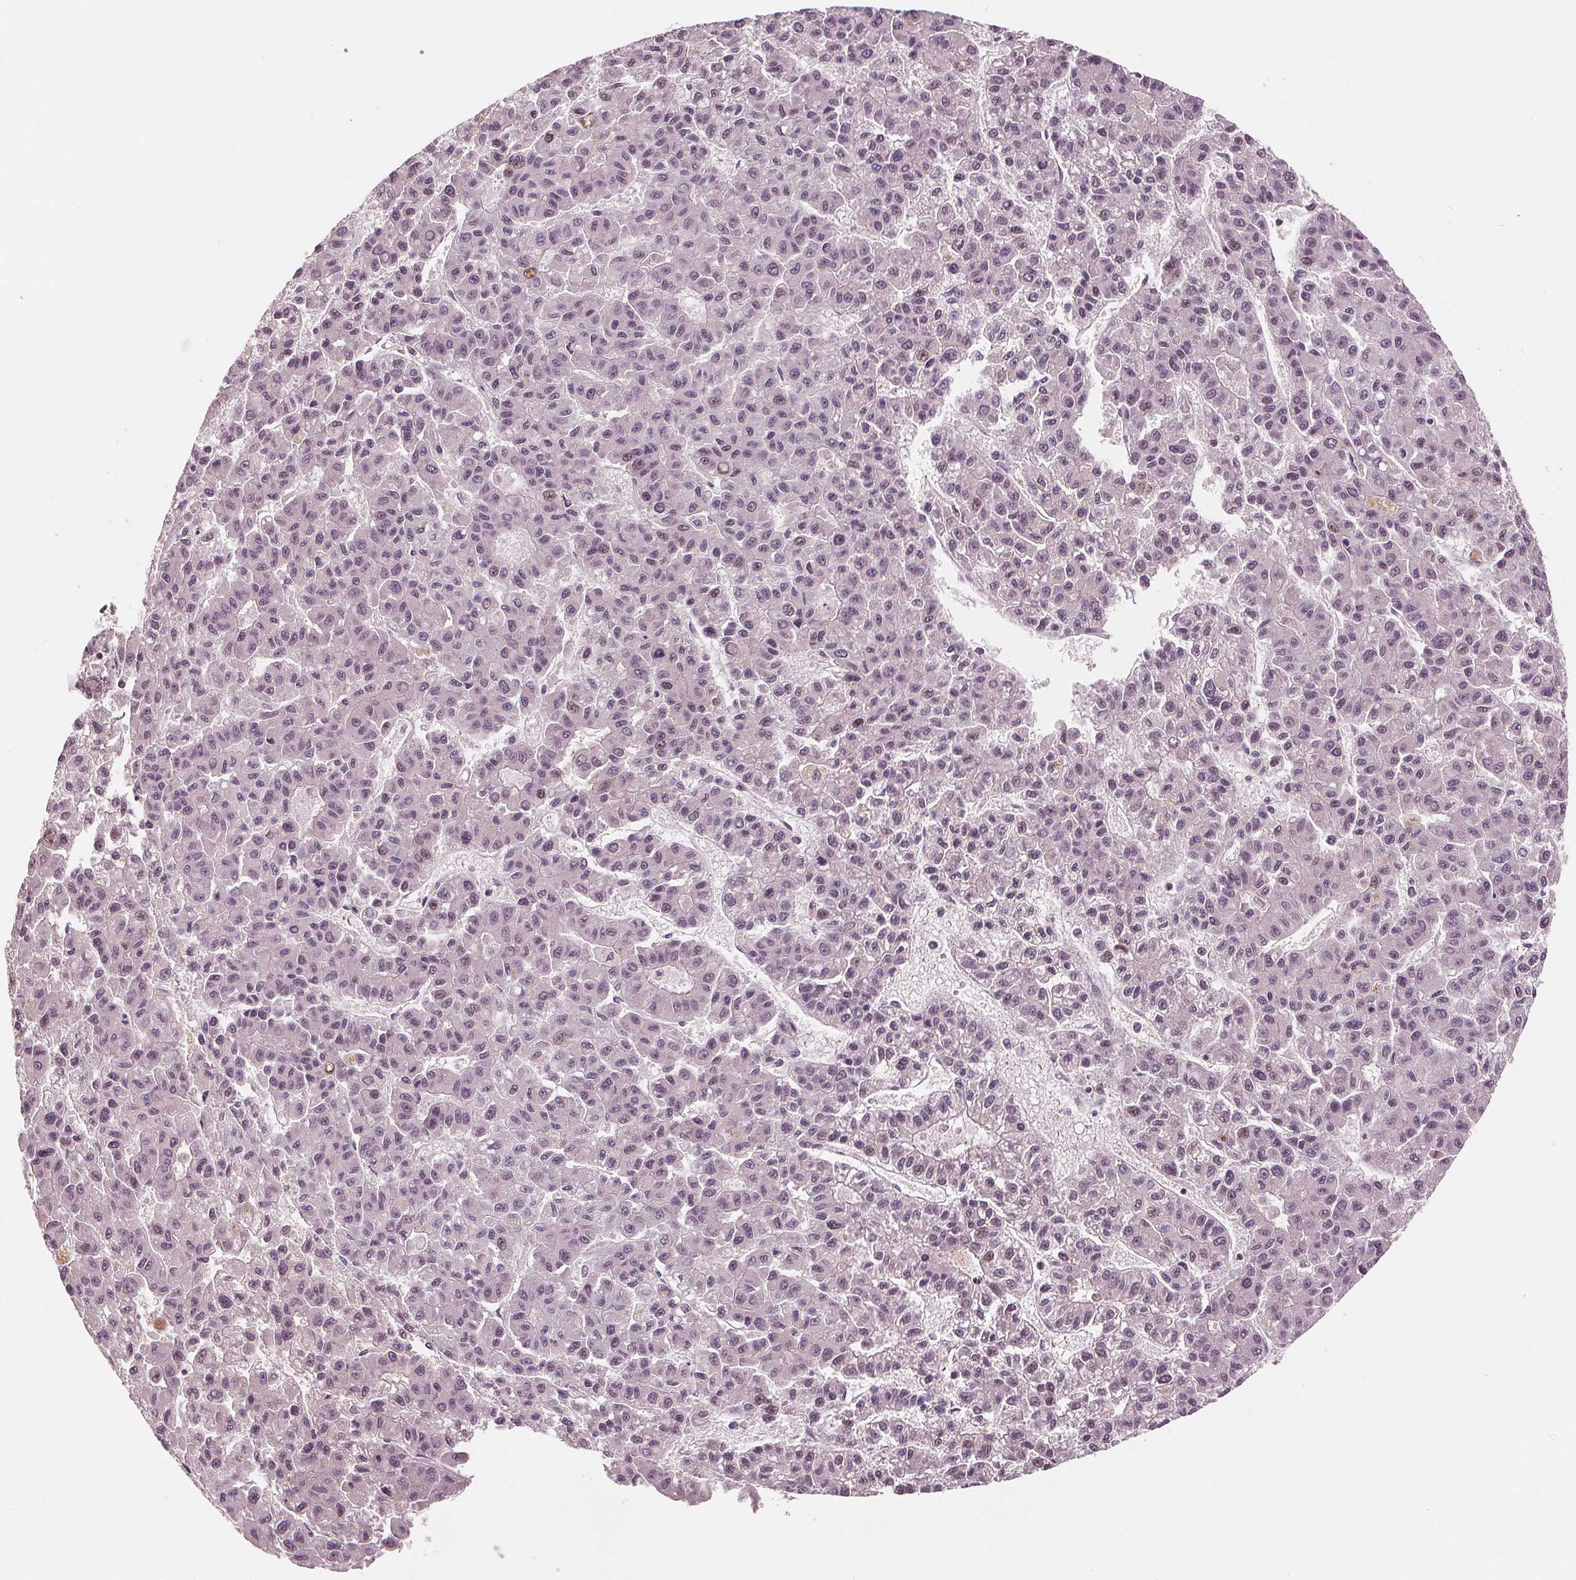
{"staining": {"intensity": "weak", "quantity": "<25%", "location": "nuclear"}, "tissue": "liver cancer", "cell_type": "Tumor cells", "image_type": "cancer", "snomed": [{"axis": "morphology", "description": "Carcinoma, Hepatocellular, NOS"}, {"axis": "topography", "description": "Liver"}], "caption": "Micrograph shows no protein positivity in tumor cells of liver cancer (hepatocellular carcinoma) tissue.", "gene": "SLC34A1", "patient": {"sex": "male", "age": 70}}